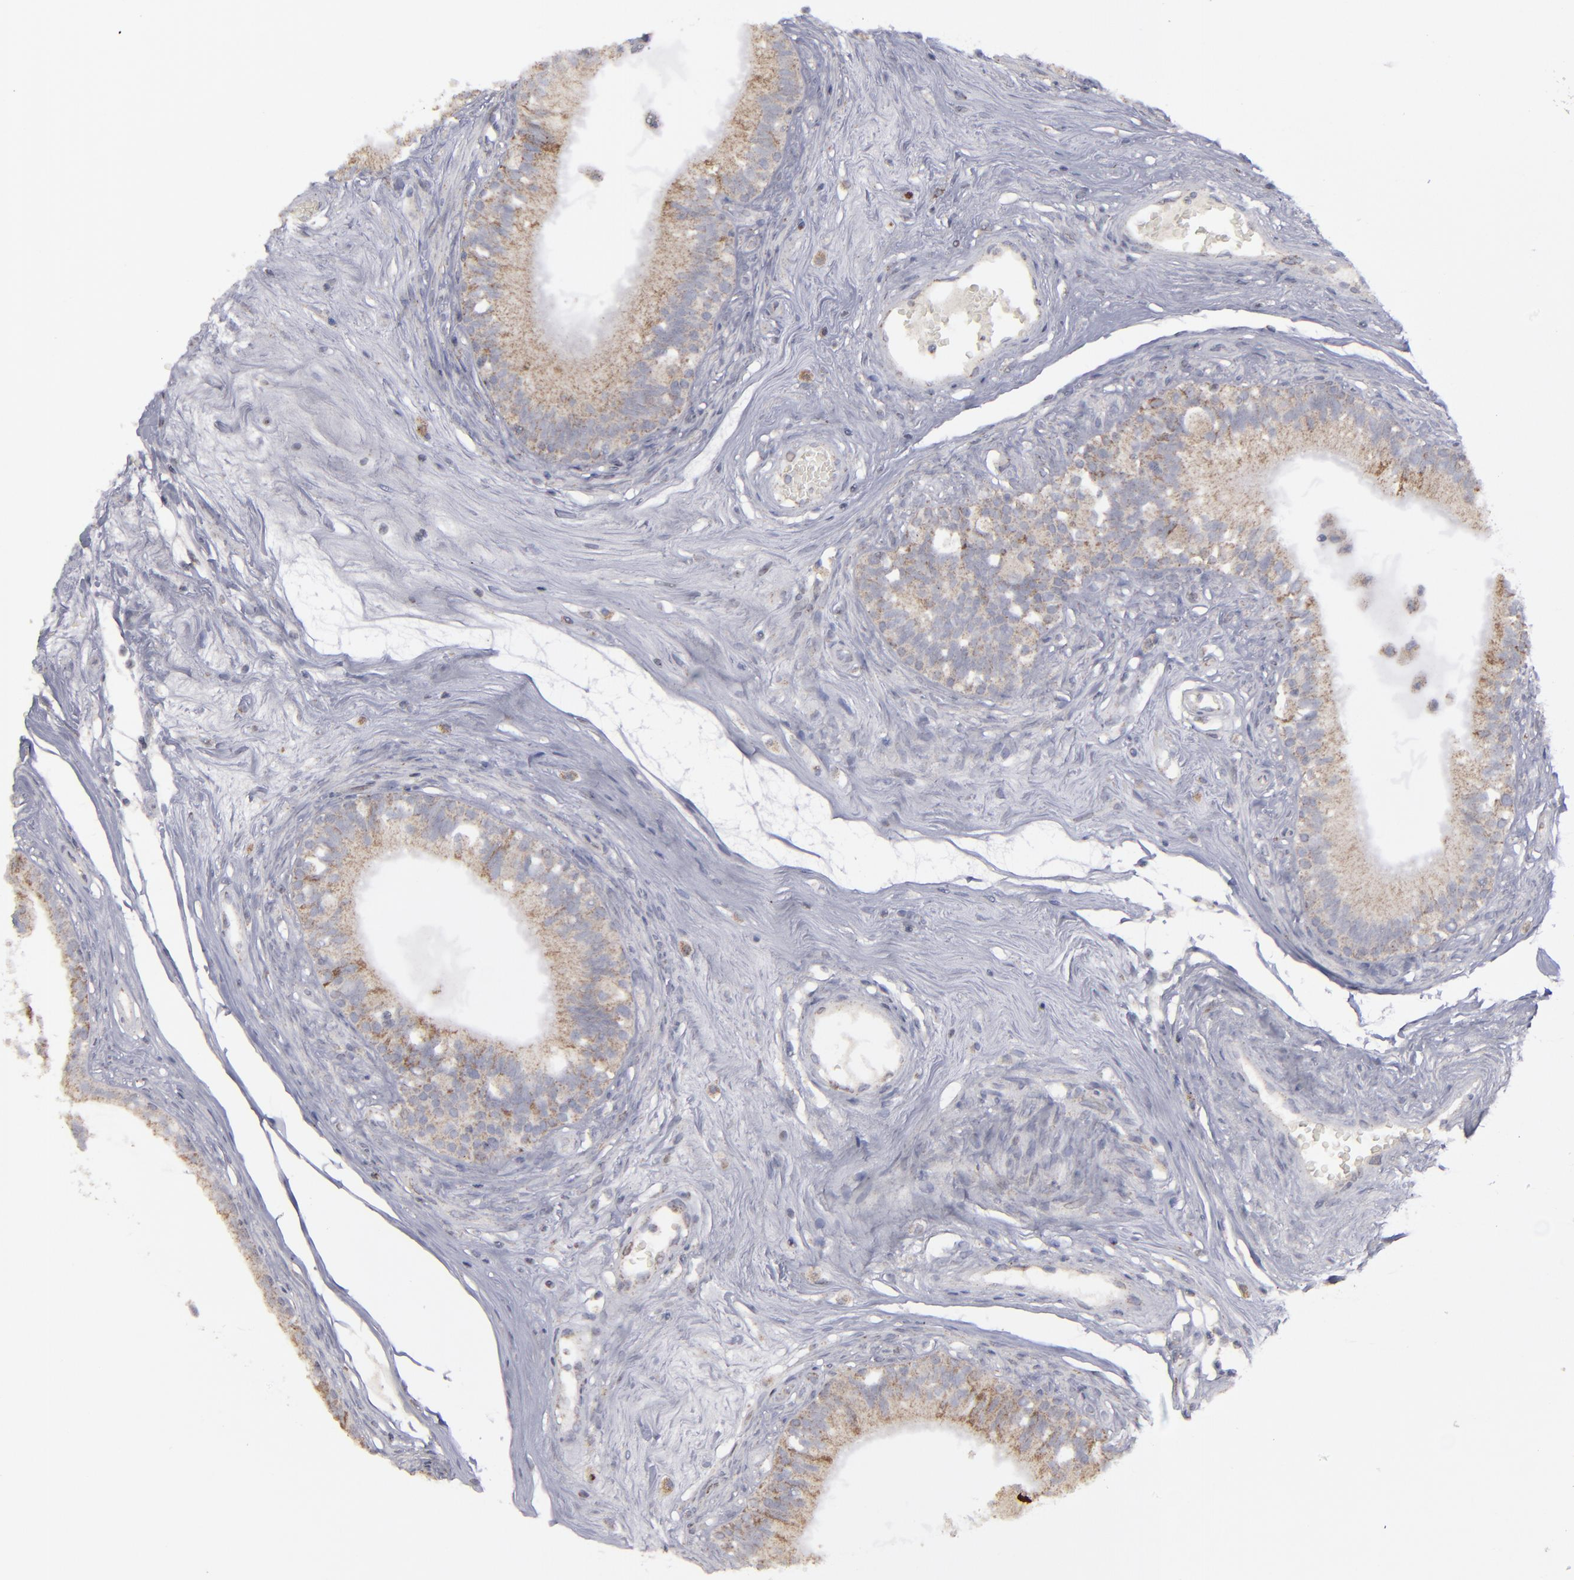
{"staining": {"intensity": "weak", "quantity": ">75%", "location": "cytoplasmic/membranous"}, "tissue": "epididymis", "cell_type": "Glandular cells", "image_type": "normal", "snomed": [{"axis": "morphology", "description": "Normal tissue, NOS"}, {"axis": "morphology", "description": "Inflammation, NOS"}, {"axis": "topography", "description": "Epididymis"}], "caption": "An IHC micrograph of unremarkable tissue is shown. Protein staining in brown highlights weak cytoplasmic/membranous positivity in epididymis within glandular cells.", "gene": "MYOM2", "patient": {"sex": "male", "age": 84}}